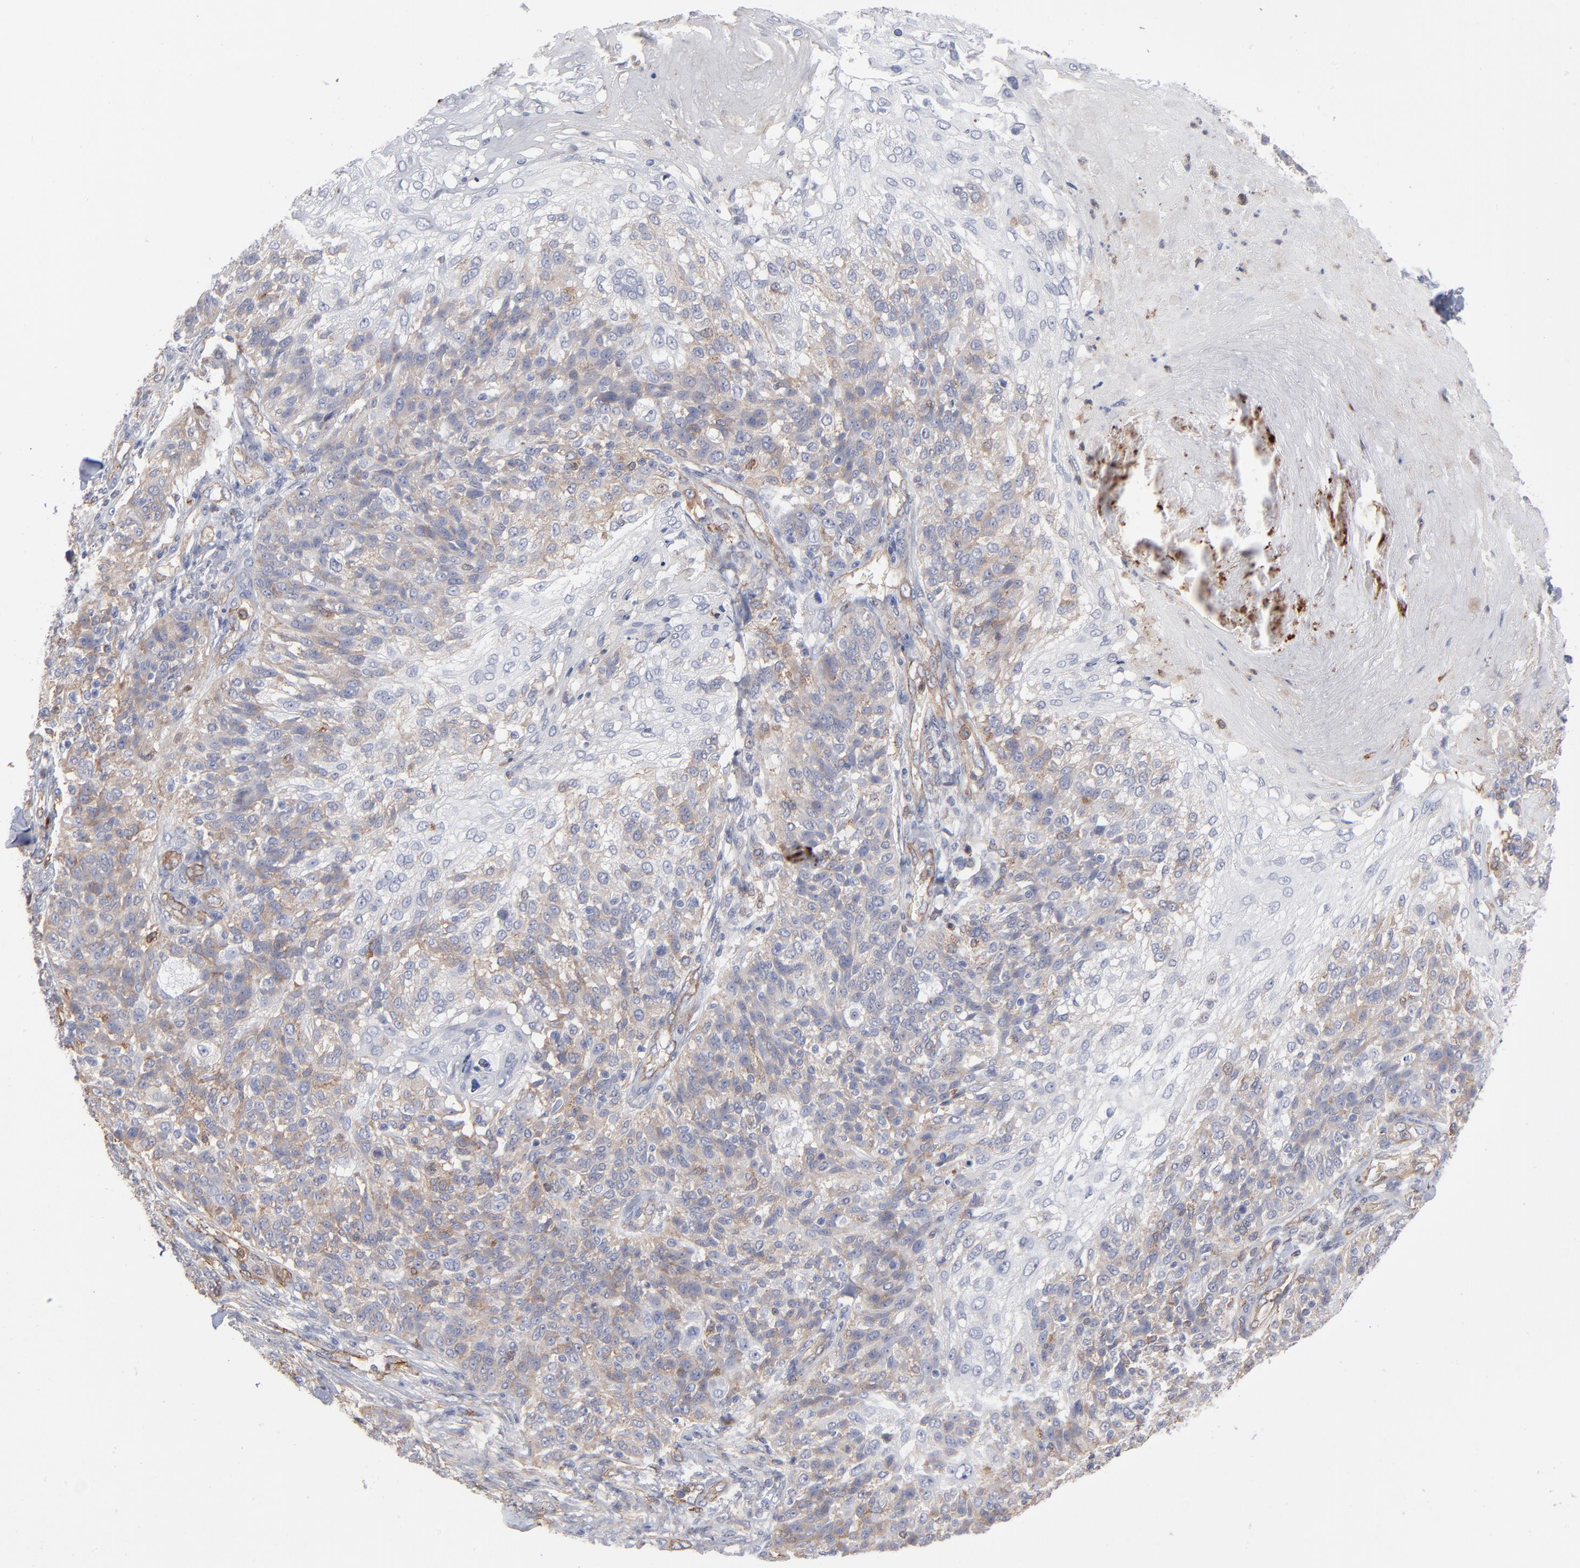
{"staining": {"intensity": "weak", "quantity": "25%-75%", "location": "cytoplasmic/membranous"}, "tissue": "skin cancer", "cell_type": "Tumor cells", "image_type": "cancer", "snomed": [{"axis": "morphology", "description": "Normal tissue, NOS"}, {"axis": "morphology", "description": "Squamous cell carcinoma, NOS"}, {"axis": "topography", "description": "Skin"}], "caption": "Immunohistochemistry micrograph of skin cancer stained for a protein (brown), which exhibits low levels of weak cytoplasmic/membranous expression in about 25%-75% of tumor cells.", "gene": "PXN", "patient": {"sex": "female", "age": 83}}